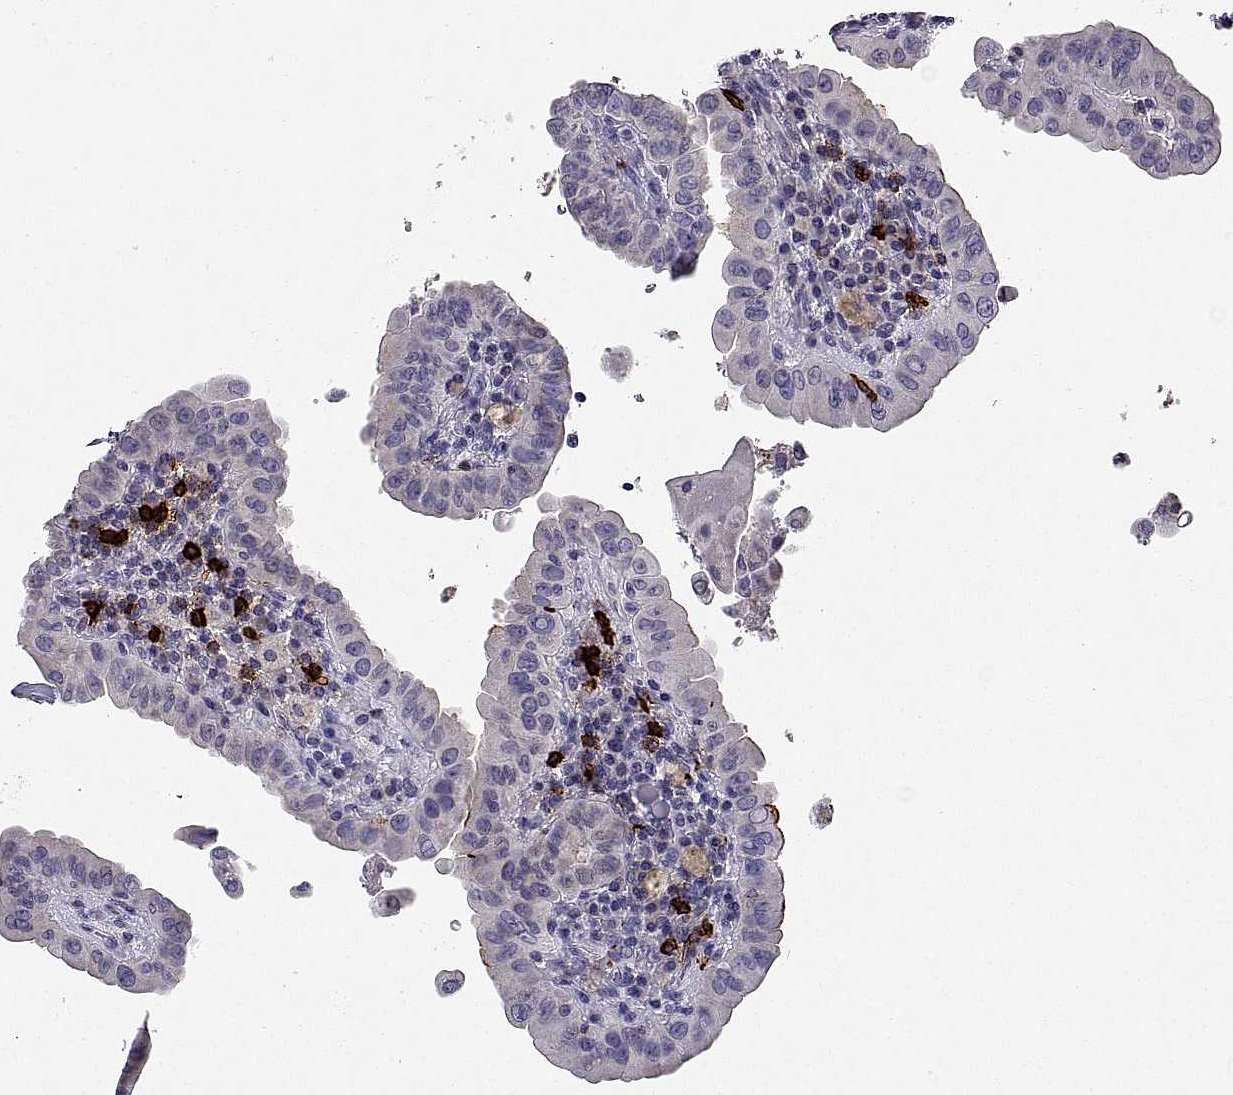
{"staining": {"intensity": "negative", "quantity": "none", "location": "none"}, "tissue": "thyroid cancer", "cell_type": "Tumor cells", "image_type": "cancer", "snomed": [{"axis": "morphology", "description": "Papillary adenocarcinoma, NOS"}, {"axis": "topography", "description": "Thyroid gland"}], "caption": "IHC micrograph of thyroid cancer stained for a protein (brown), which displays no expression in tumor cells.", "gene": "MS4A1", "patient": {"sex": "female", "age": 37}}